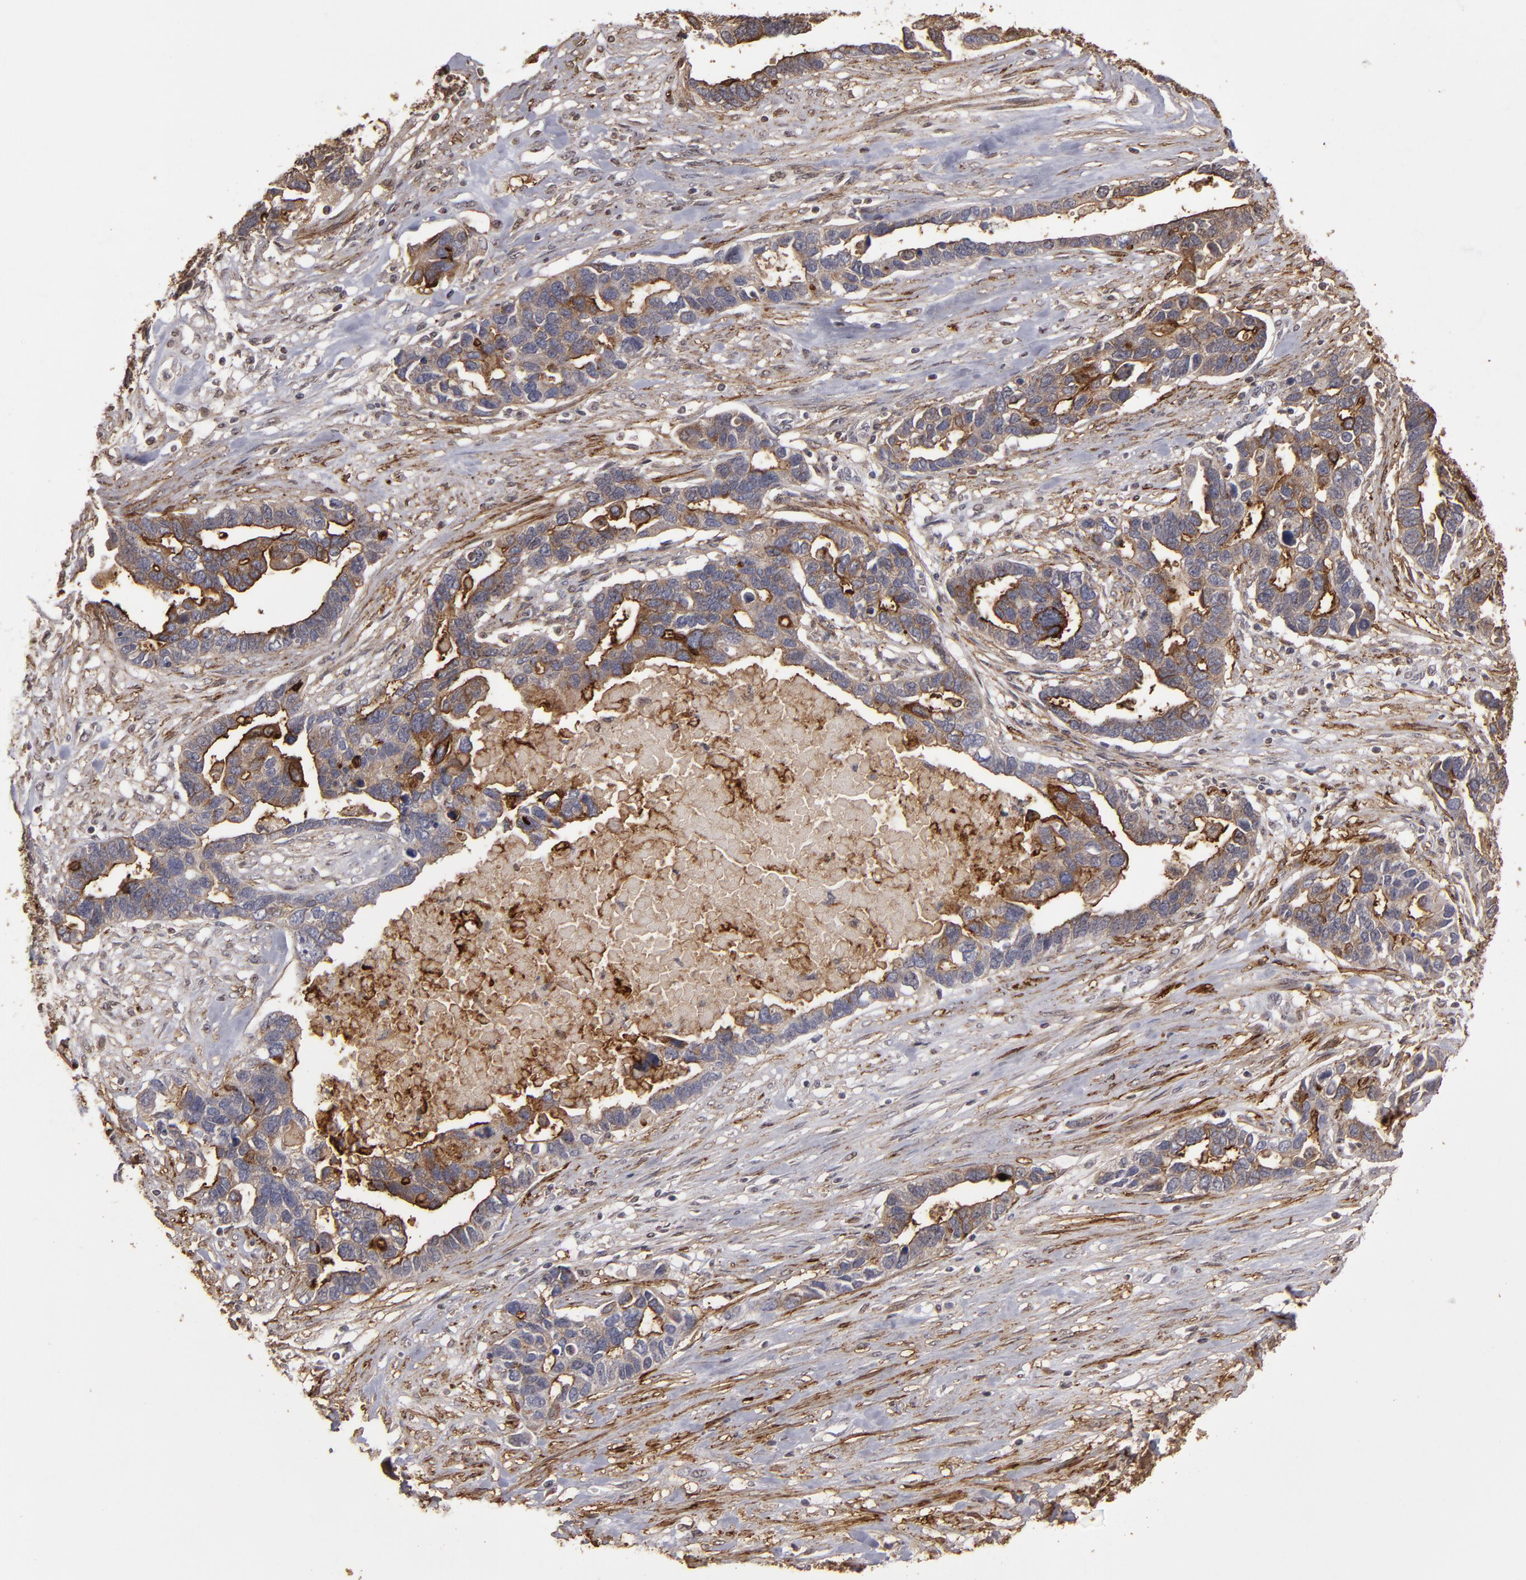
{"staining": {"intensity": "moderate", "quantity": ">75%", "location": "cytoplasmic/membranous"}, "tissue": "ovarian cancer", "cell_type": "Tumor cells", "image_type": "cancer", "snomed": [{"axis": "morphology", "description": "Cystadenocarcinoma, serous, NOS"}, {"axis": "topography", "description": "Ovary"}], "caption": "About >75% of tumor cells in human serous cystadenocarcinoma (ovarian) reveal moderate cytoplasmic/membranous protein positivity as visualized by brown immunohistochemical staining.", "gene": "CD55", "patient": {"sex": "female", "age": 54}}